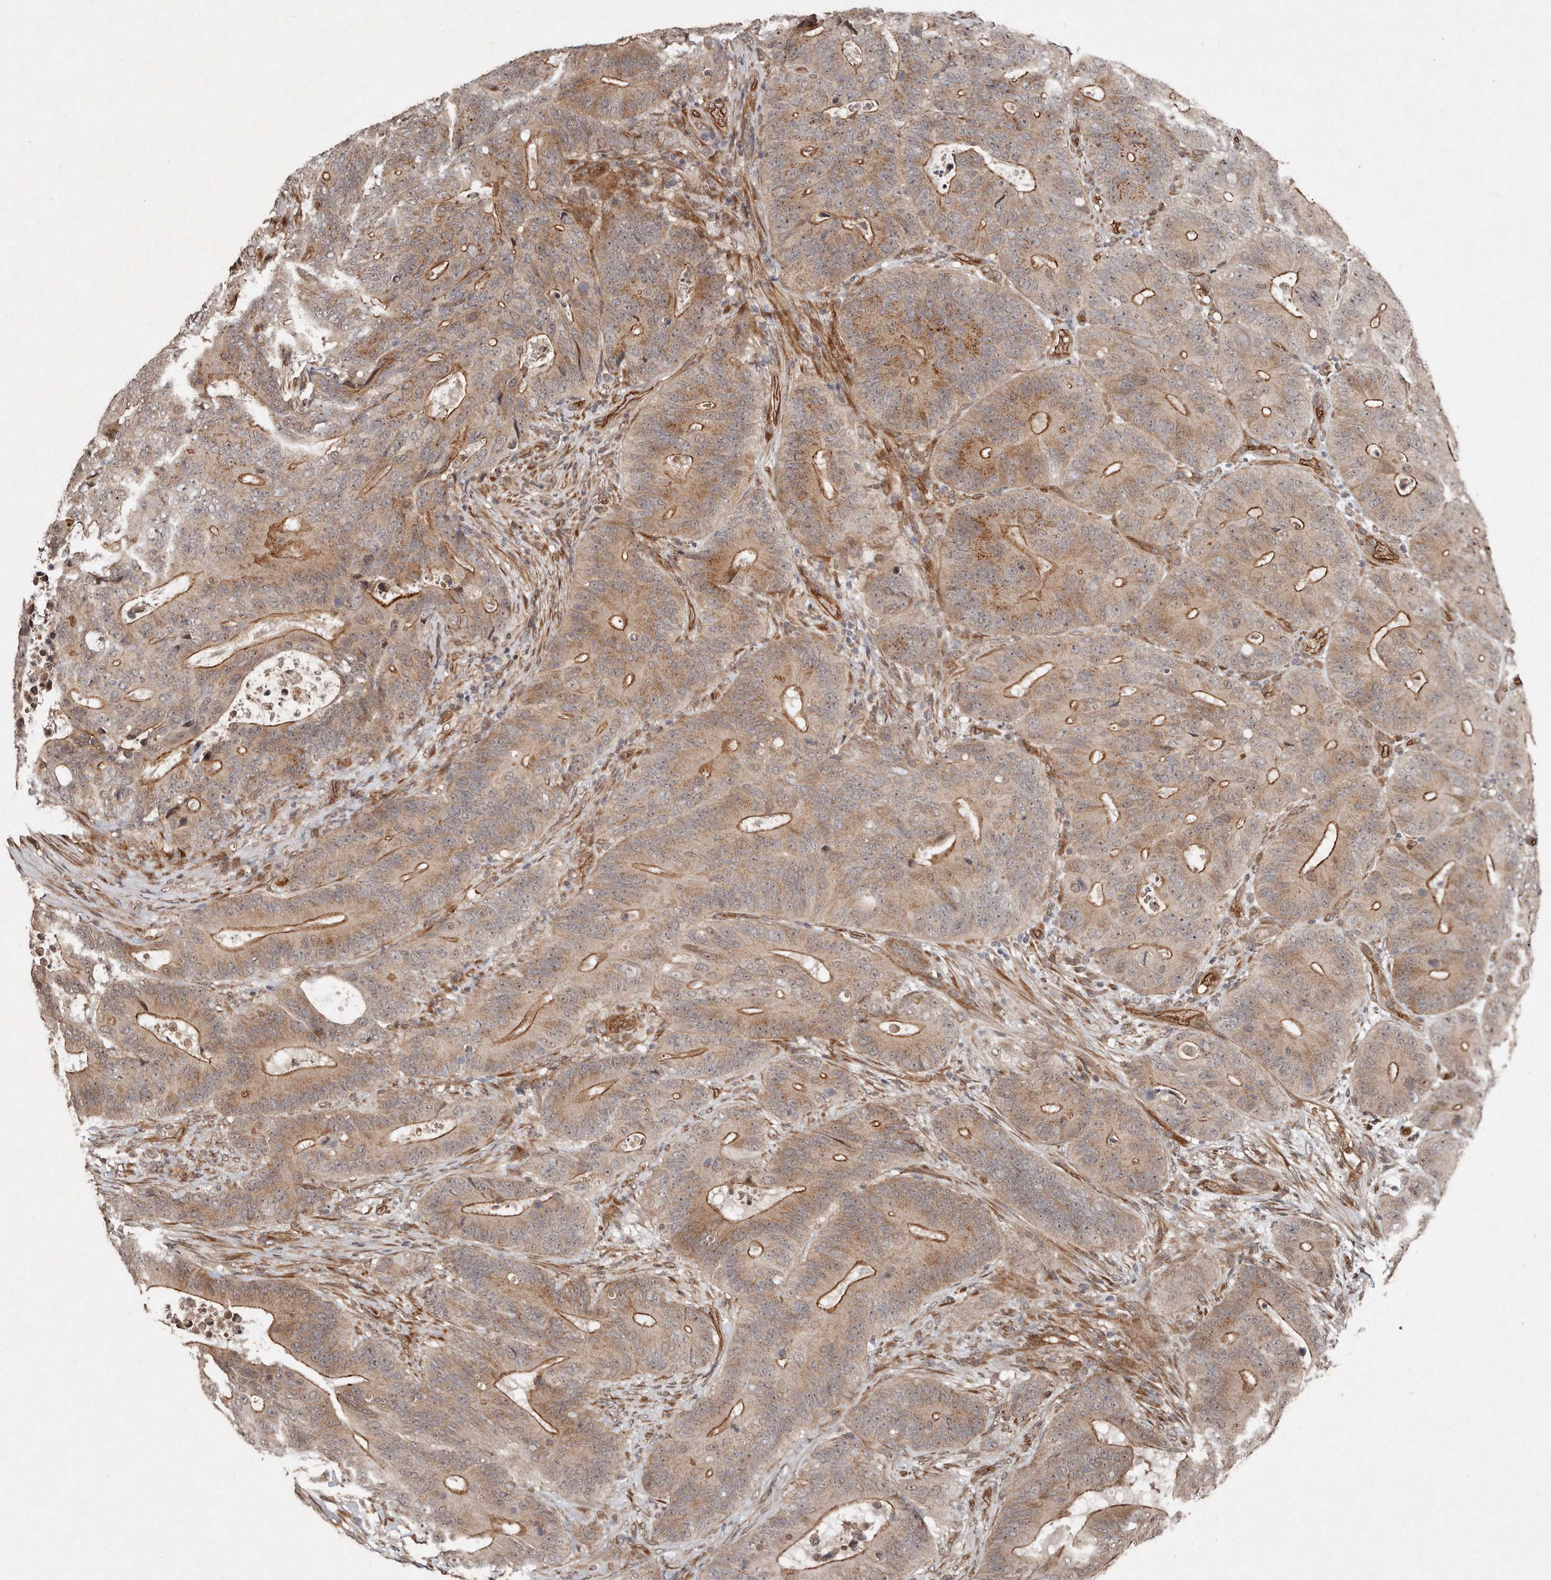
{"staining": {"intensity": "moderate", "quantity": ">75%", "location": "cytoplasmic/membranous"}, "tissue": "colorectal cancer", "cell_type": "Tumor cells", "image_type": "cancer", "snomed": [{"axis": "morphology", "description": "Adenocarcinoma, NOS"}, {"axis": "topography", "description": "Colon"}], "caption": "High-power microscopy captured an immunohistochemistry image of colorectal cancer, revealing moderate cytoplasmic/membranous positivity in approximately >75% of tumor cells.", "gene": "DIP2C", "patient": {"sex": "male", "age": 83}}